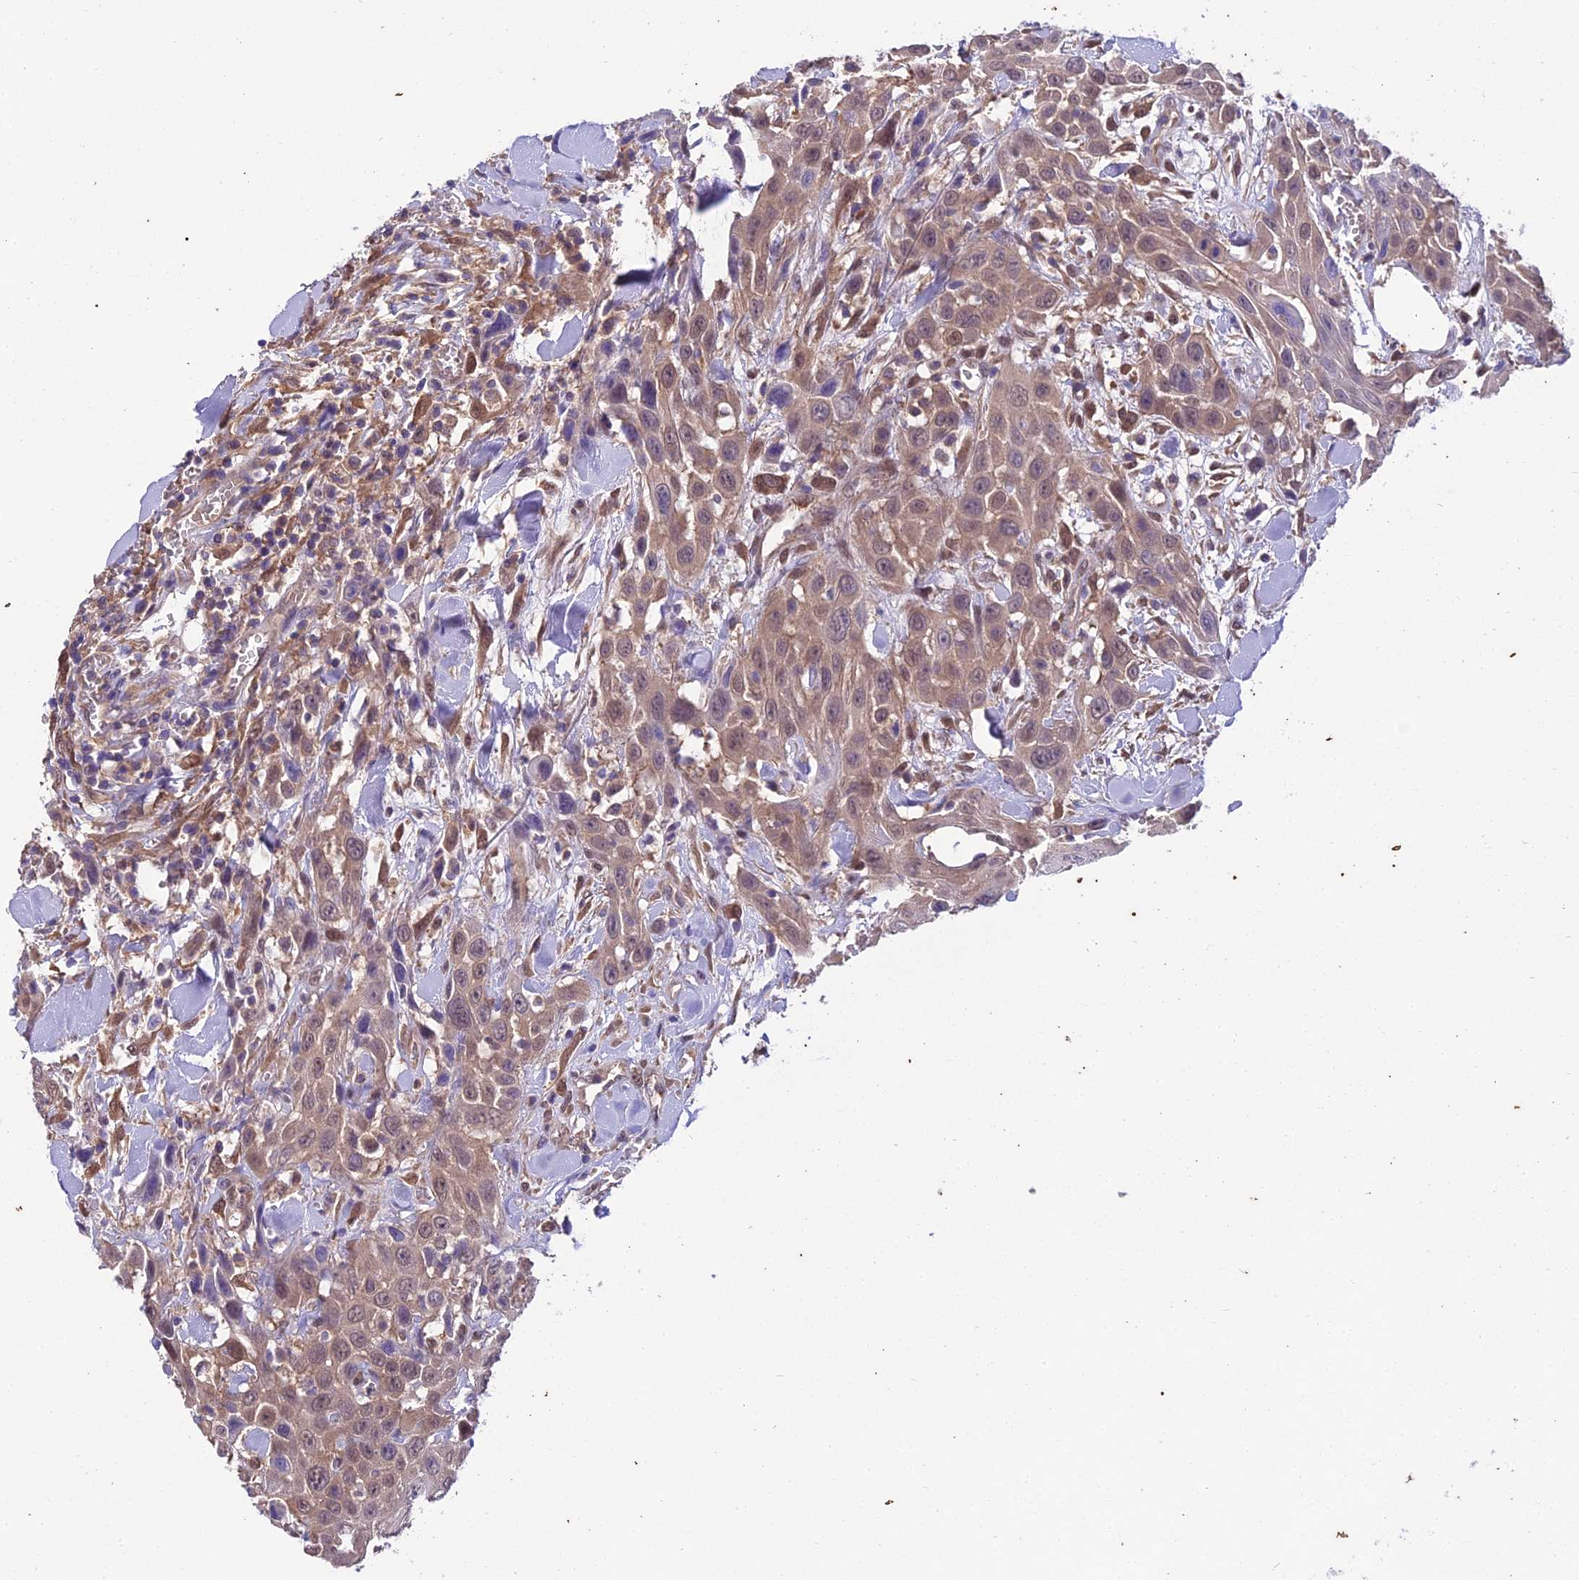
{"staining": {"intensity": "moderate", "quantity": ">75%", "location": "cytoplasmic/membranous"}, "tissue": "head and neck cancer", "cell_type": "Tumor cells", "image_type": "cancer", "snomed": [{"axis": "morphology", "description": "Squamous cell carcinoma, NOS"}, {"axis": "topography", "description": "Head-Neck"}], "caption": "Approximately >75% of tumor cells in human head and neck squamous cell carcinoma reveal moderate cytoplasmic/membranous protein positivity as visualized by brown immunohistochemical staining.", "gene": "BORCS6", "patient": {"sex": "male", "age": 81}}